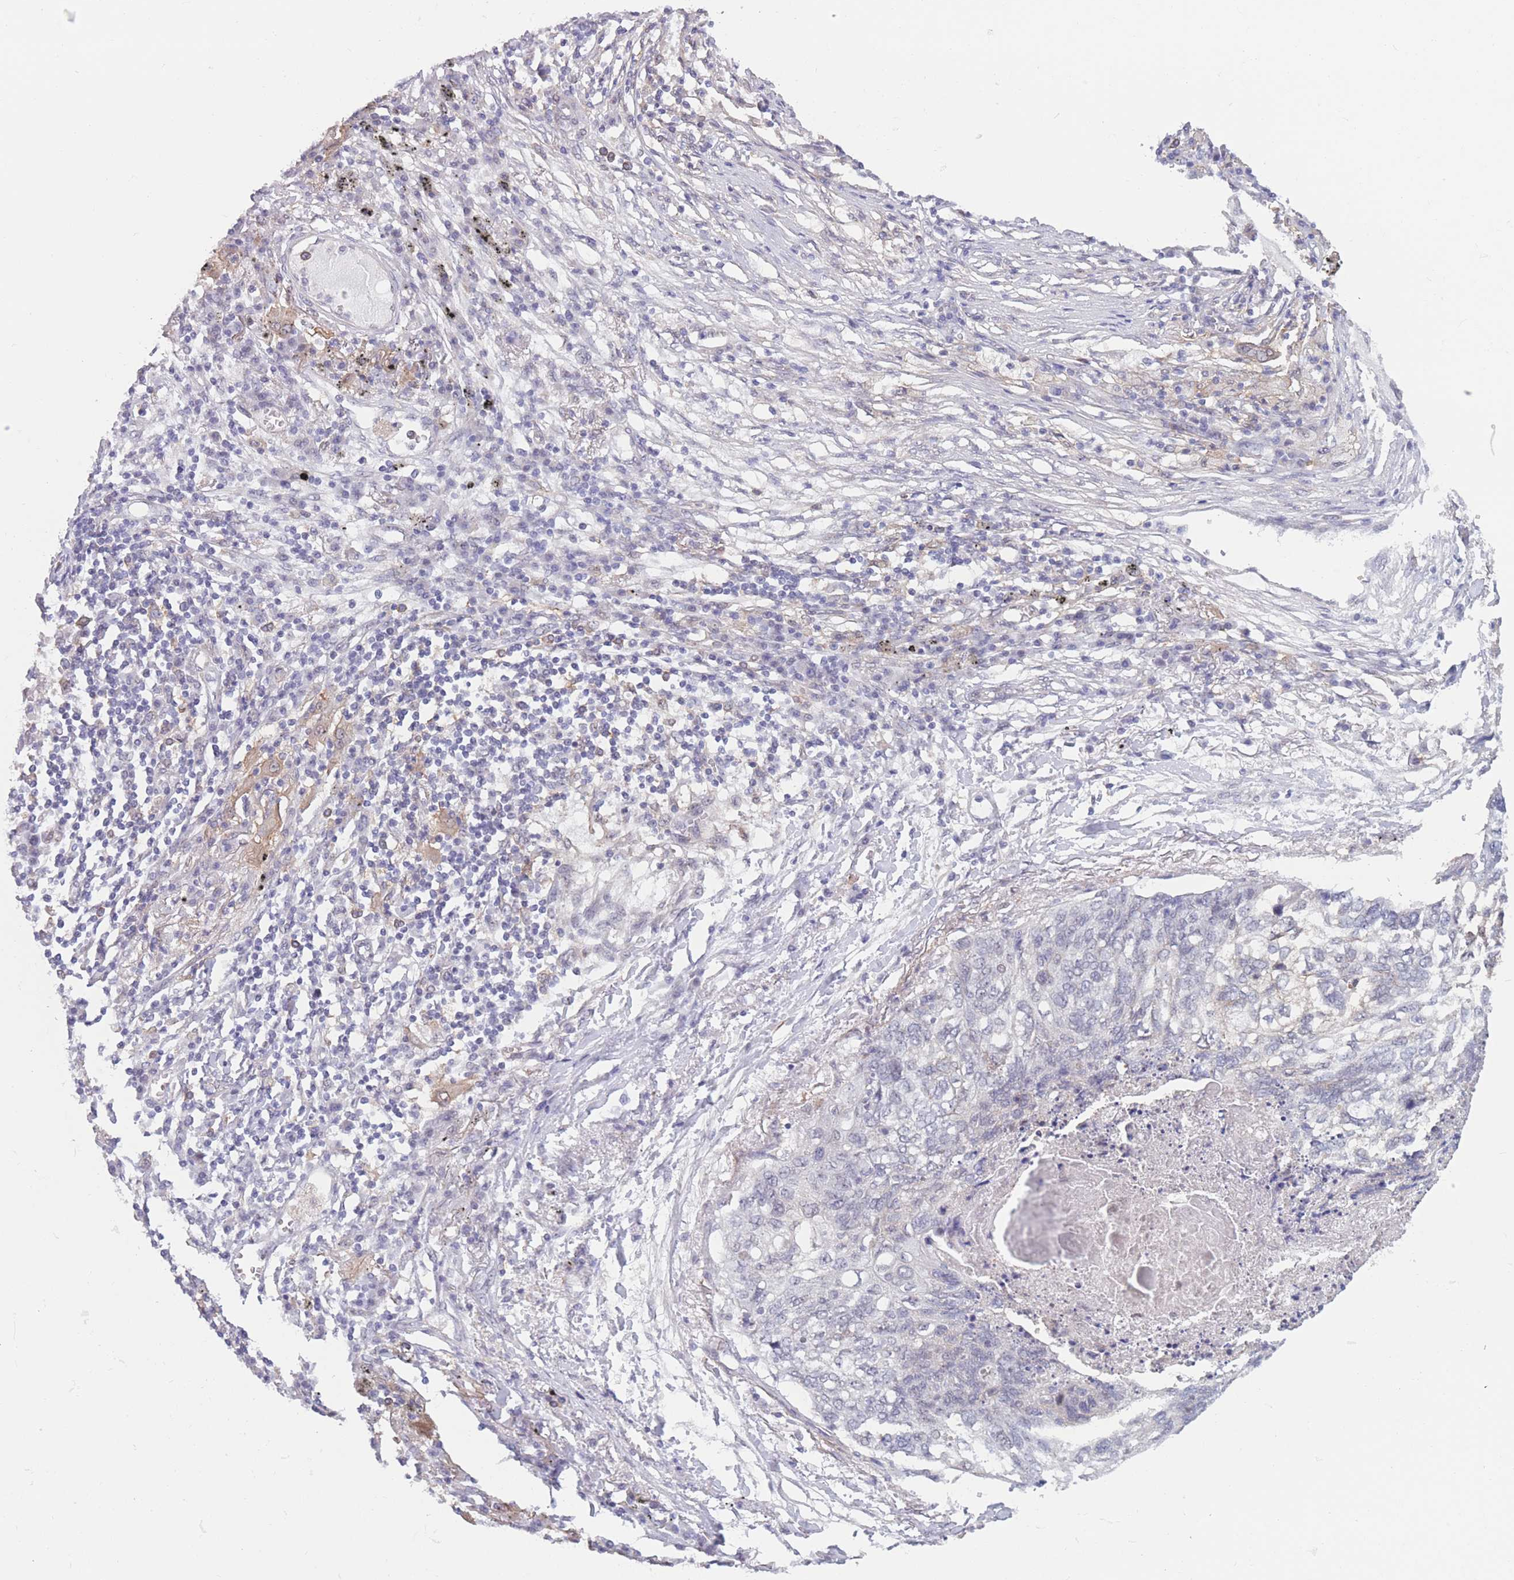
{"staining": {"intensity": "negative", "quantity": "none", "location": "none"}, "tissue": "lung cancer", "cell_type": "Tumor cells", "image_type": "cancer", "snomed": [{"axis": "morphology", "description": "Squamous cell carcinoma, NOS"}, {"axis": "topography", "description": "Lung"}], "caption": "Immunohistochemistry of lung cancer (squamous cell carcinoma) shows no expression in tumor cells.", "gene": "PODXL", "patient": {"sex": "female", "age": 63}}